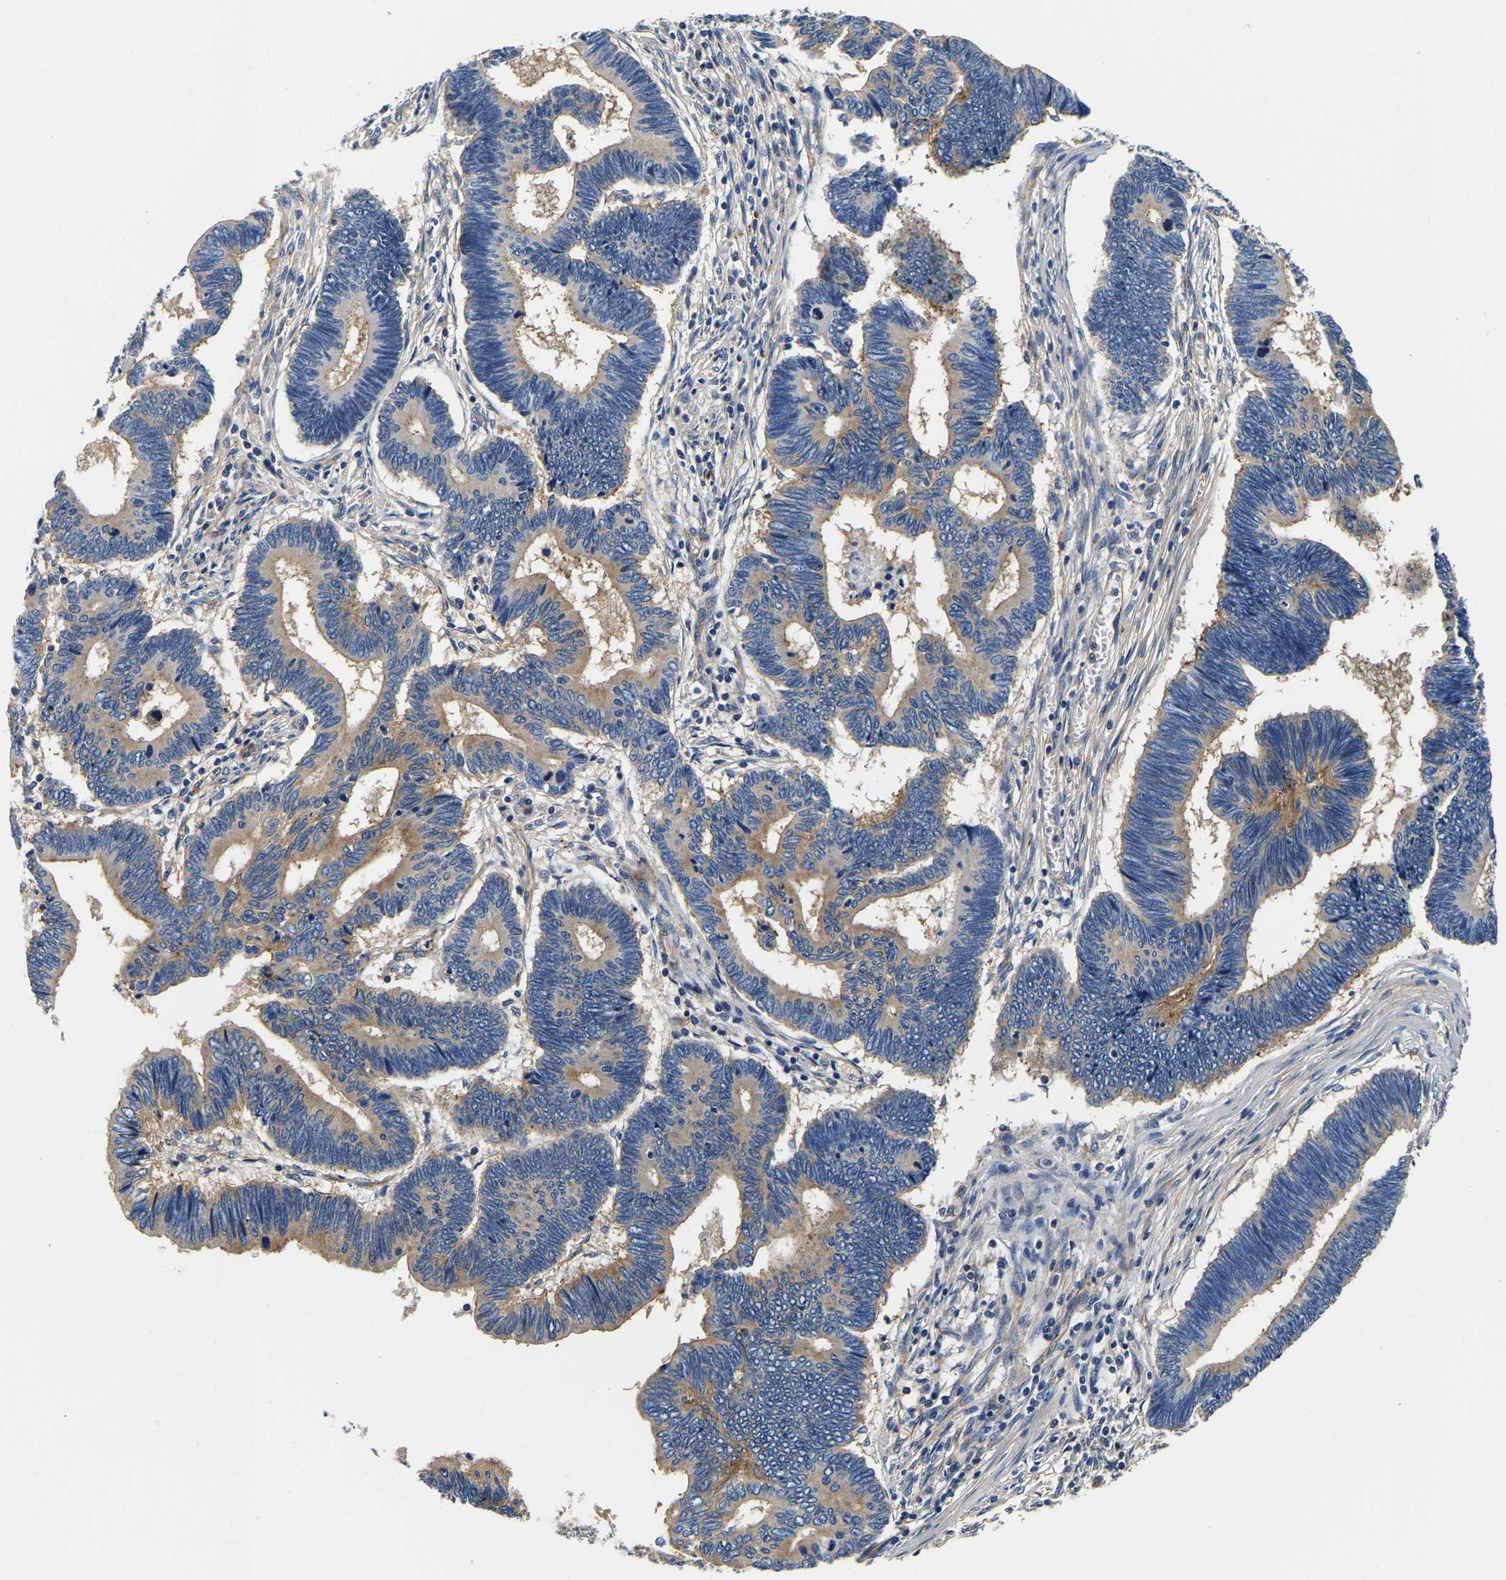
{"staining": {"intensity": "weak", "quantity": "25%-75%", "location": "cytoplasmic/membranous"}, "tissue": "pancreatic cancer", "cell_type": "Tumor cells", "image_type": "cancer", "snomed": [{"axis": "morphology", "description": "Adenocarcinoma, NOS"}, {"axis": "topography", "description": "Pancreas"}], "caption": "Tumor cells show weak cytoplasmic/membranous expression in about 25%-75% of cells in pancreatic cancer.", "gene": "SH3GLB1", "patient": {"sex": "female", "age": 70}}